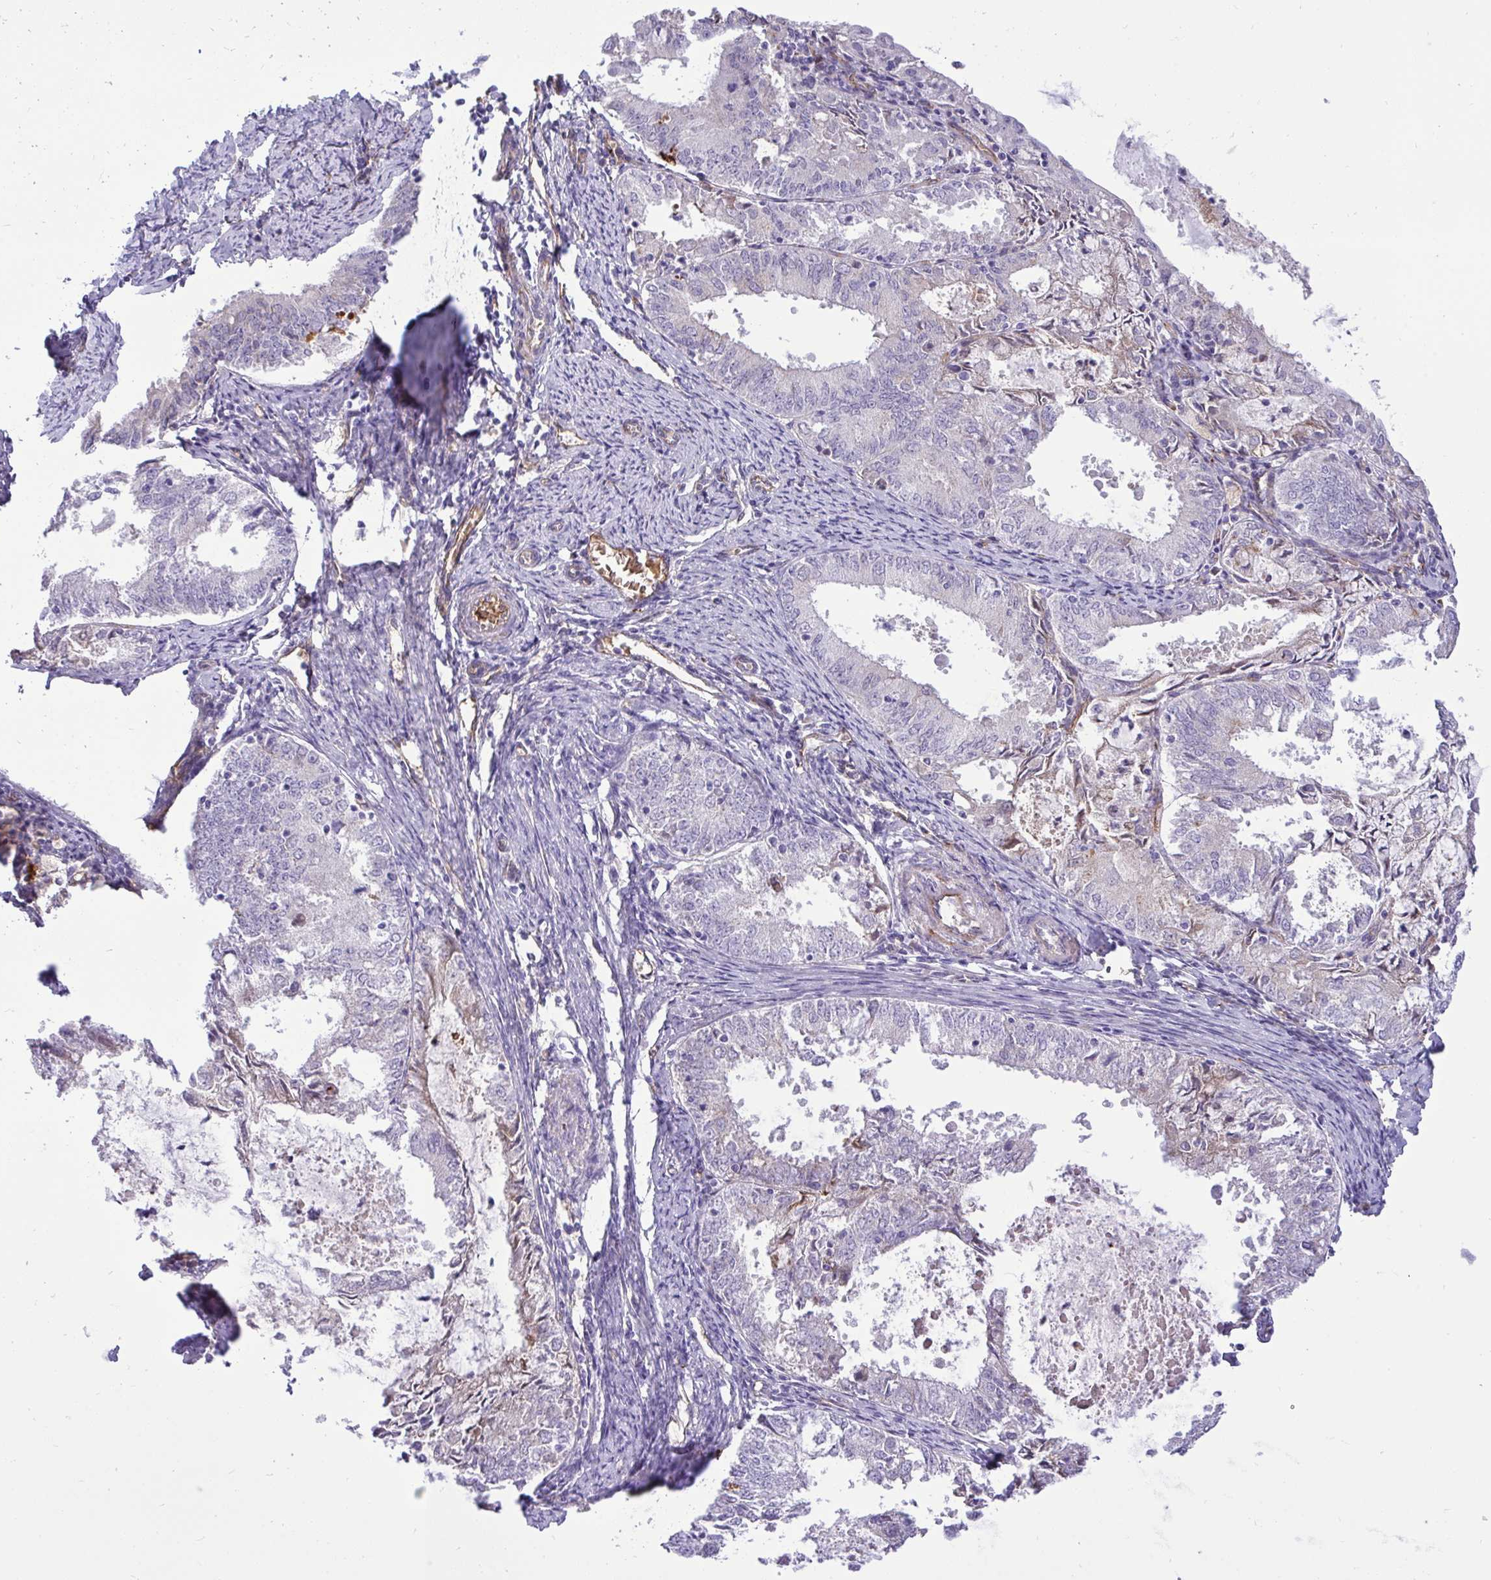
{"staining": {"intensity": "negative", "quantity": "none", "location": "none"}, "tissue": "endometrial cancer", "cell_type": "Tumor cells", "image_type": "cancer", "snomed": [{"axis": "morphology", "description": "Adenocarcinoma, NOS"}, {"axis": "topography", "description": "Endometrium"}], "caption": "Human endometrial adenocarcinoma stained for a protein using IHC displays no positivity in tumor cells.", "gene": "F2", "patient": {"sex": "female", "age": 57}}